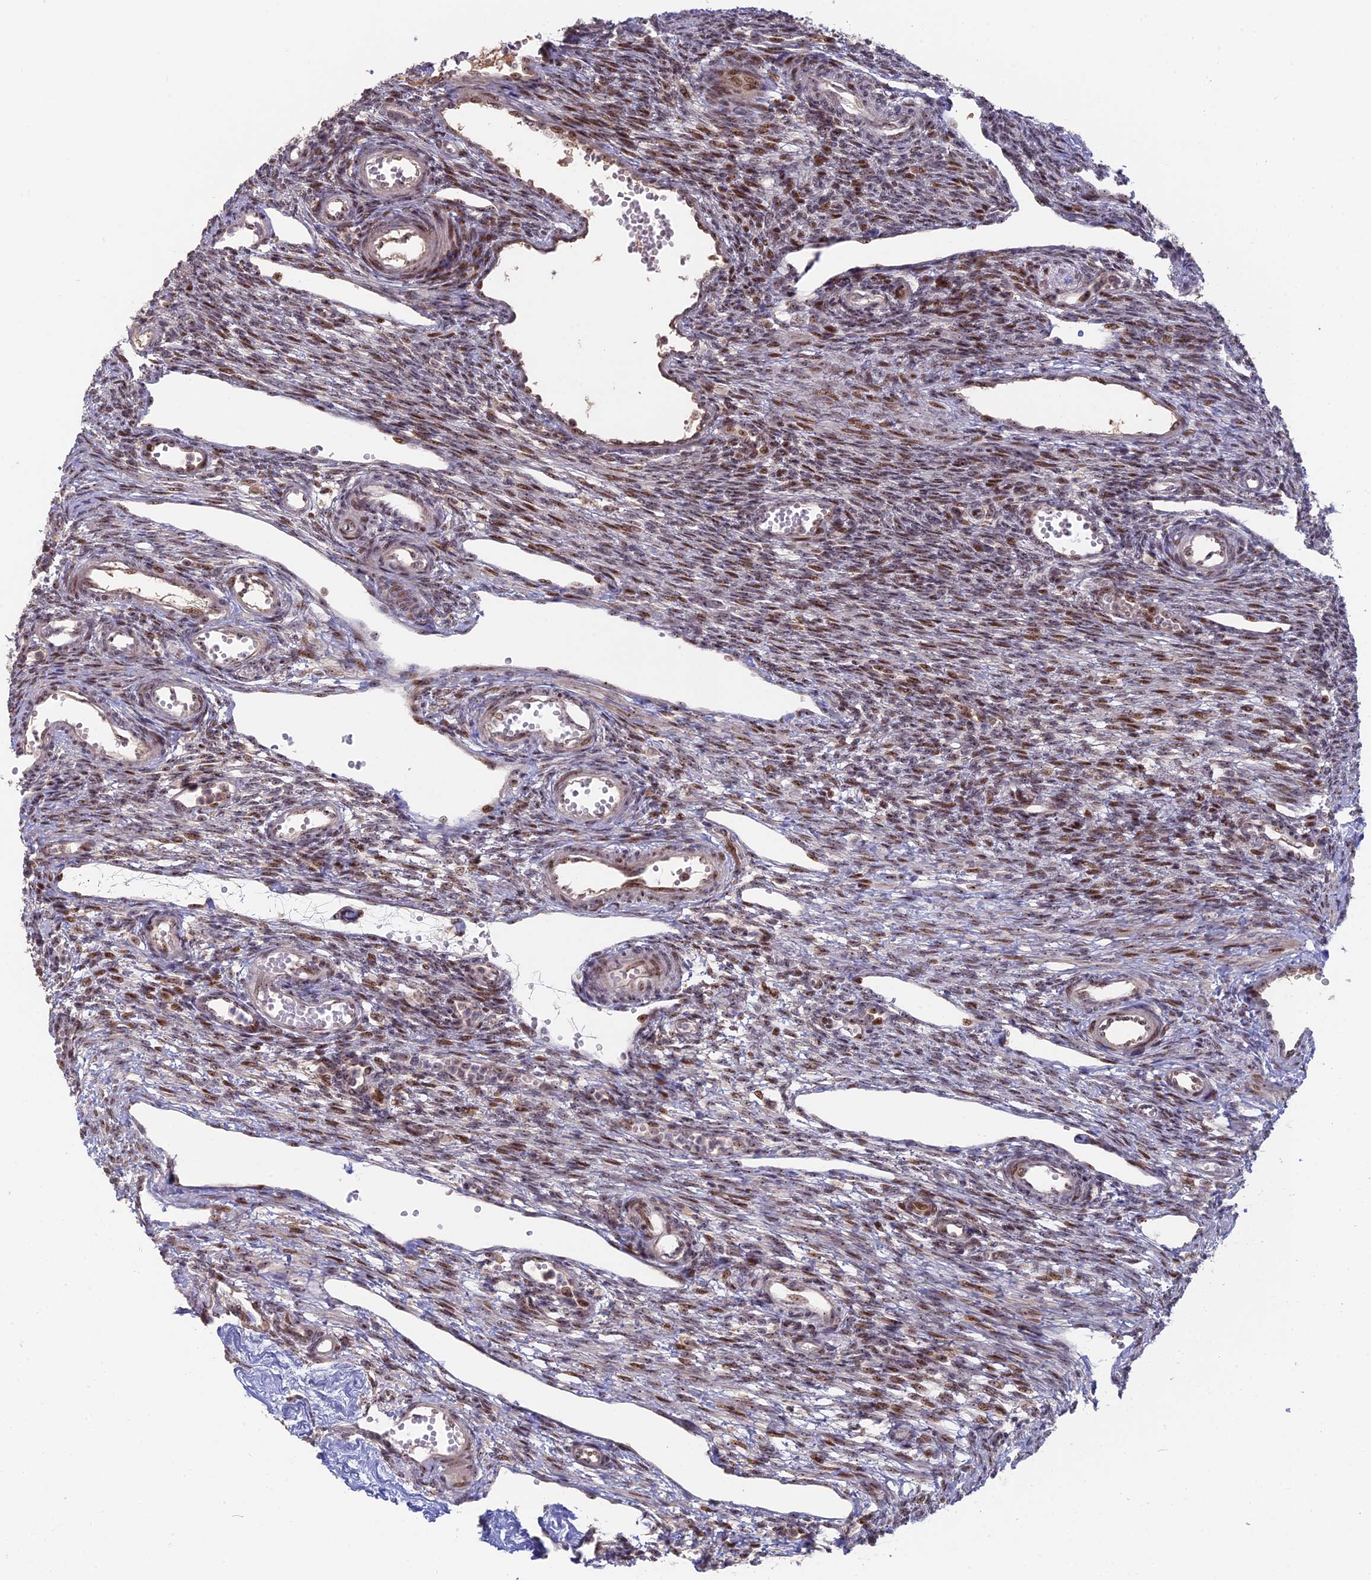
{"staining": {"intensity": "moderate", "quantity": "<25%", "location": "nuclear"}, "tissue": "ovary", "cell_type": "Ovarian stroma cells", "image_type": "normal", "snomed": [{"axis": "morphology", "description": "Normal tissue, NOS"}, {"axis": "morphology", "description": "Cyst, NOS"}, {"axis": "topography", "description": "Ovary"}], "caption": "The immunohistochemical stain shows moderate nuclear expression in ovarian stroma cells of normal ovary.", "gene": "FAM131A", "patient": {"sex": "female", "age": 33}}